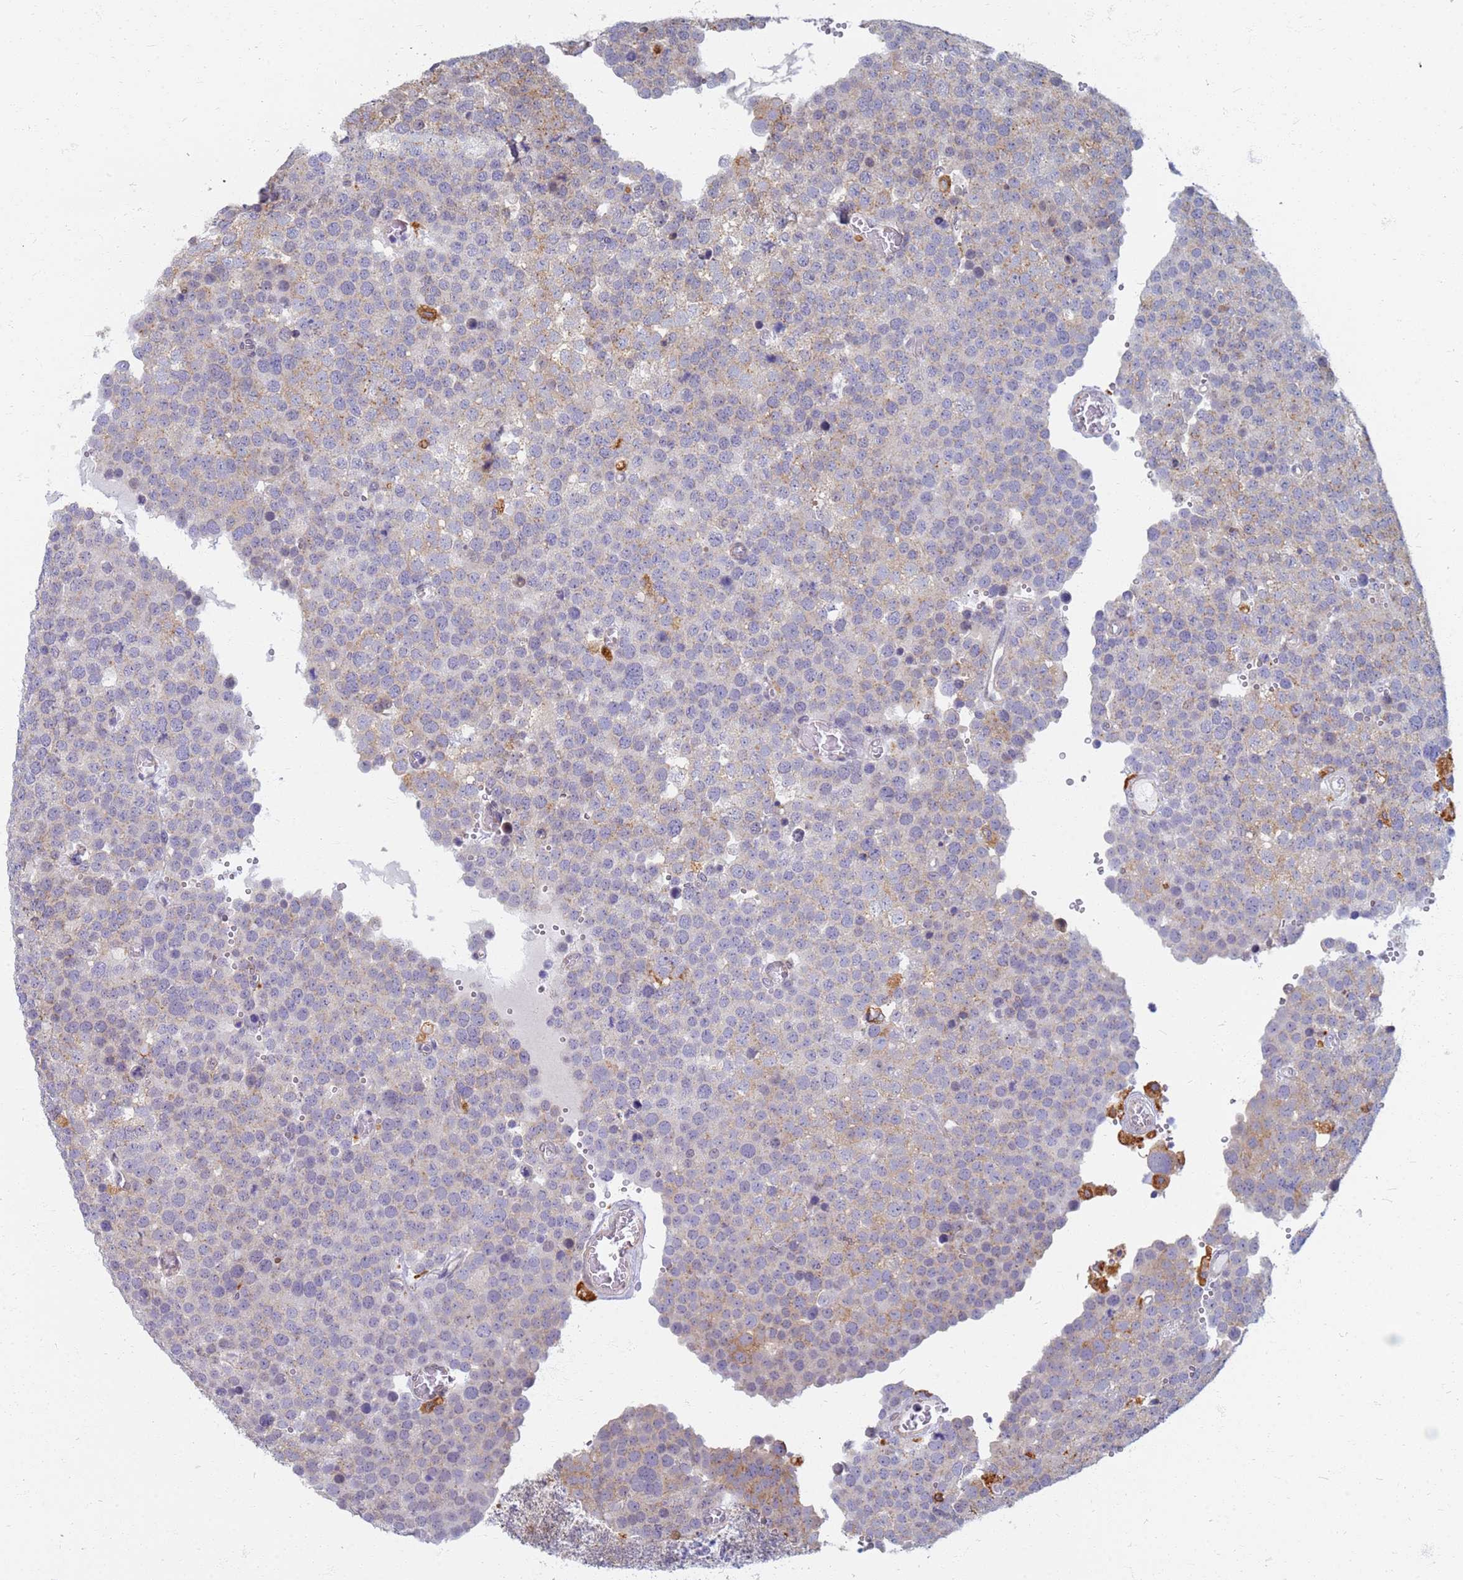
{"staining": {"intensity": "weak", "quantity": "<25%", "location": "cytoplasmic/membranous"}, "tissue": "testis cancer", "cell_type": "Tumor cells", "image_type": "cancer", "snomed": [{"axis": "morphology", "description": "Normal tissue, NOS"}, {"axis": "morphology", "description": "Seminoma, NOS"}, {"axis": "topography", "description": "Testis"}], "caption": "Immunohistochemical staining of human testis cancer reveals no significant positivity in tumor cells.", "gene": "ATP6V1E1", "patient": {"sex": "male", "age": 71}}